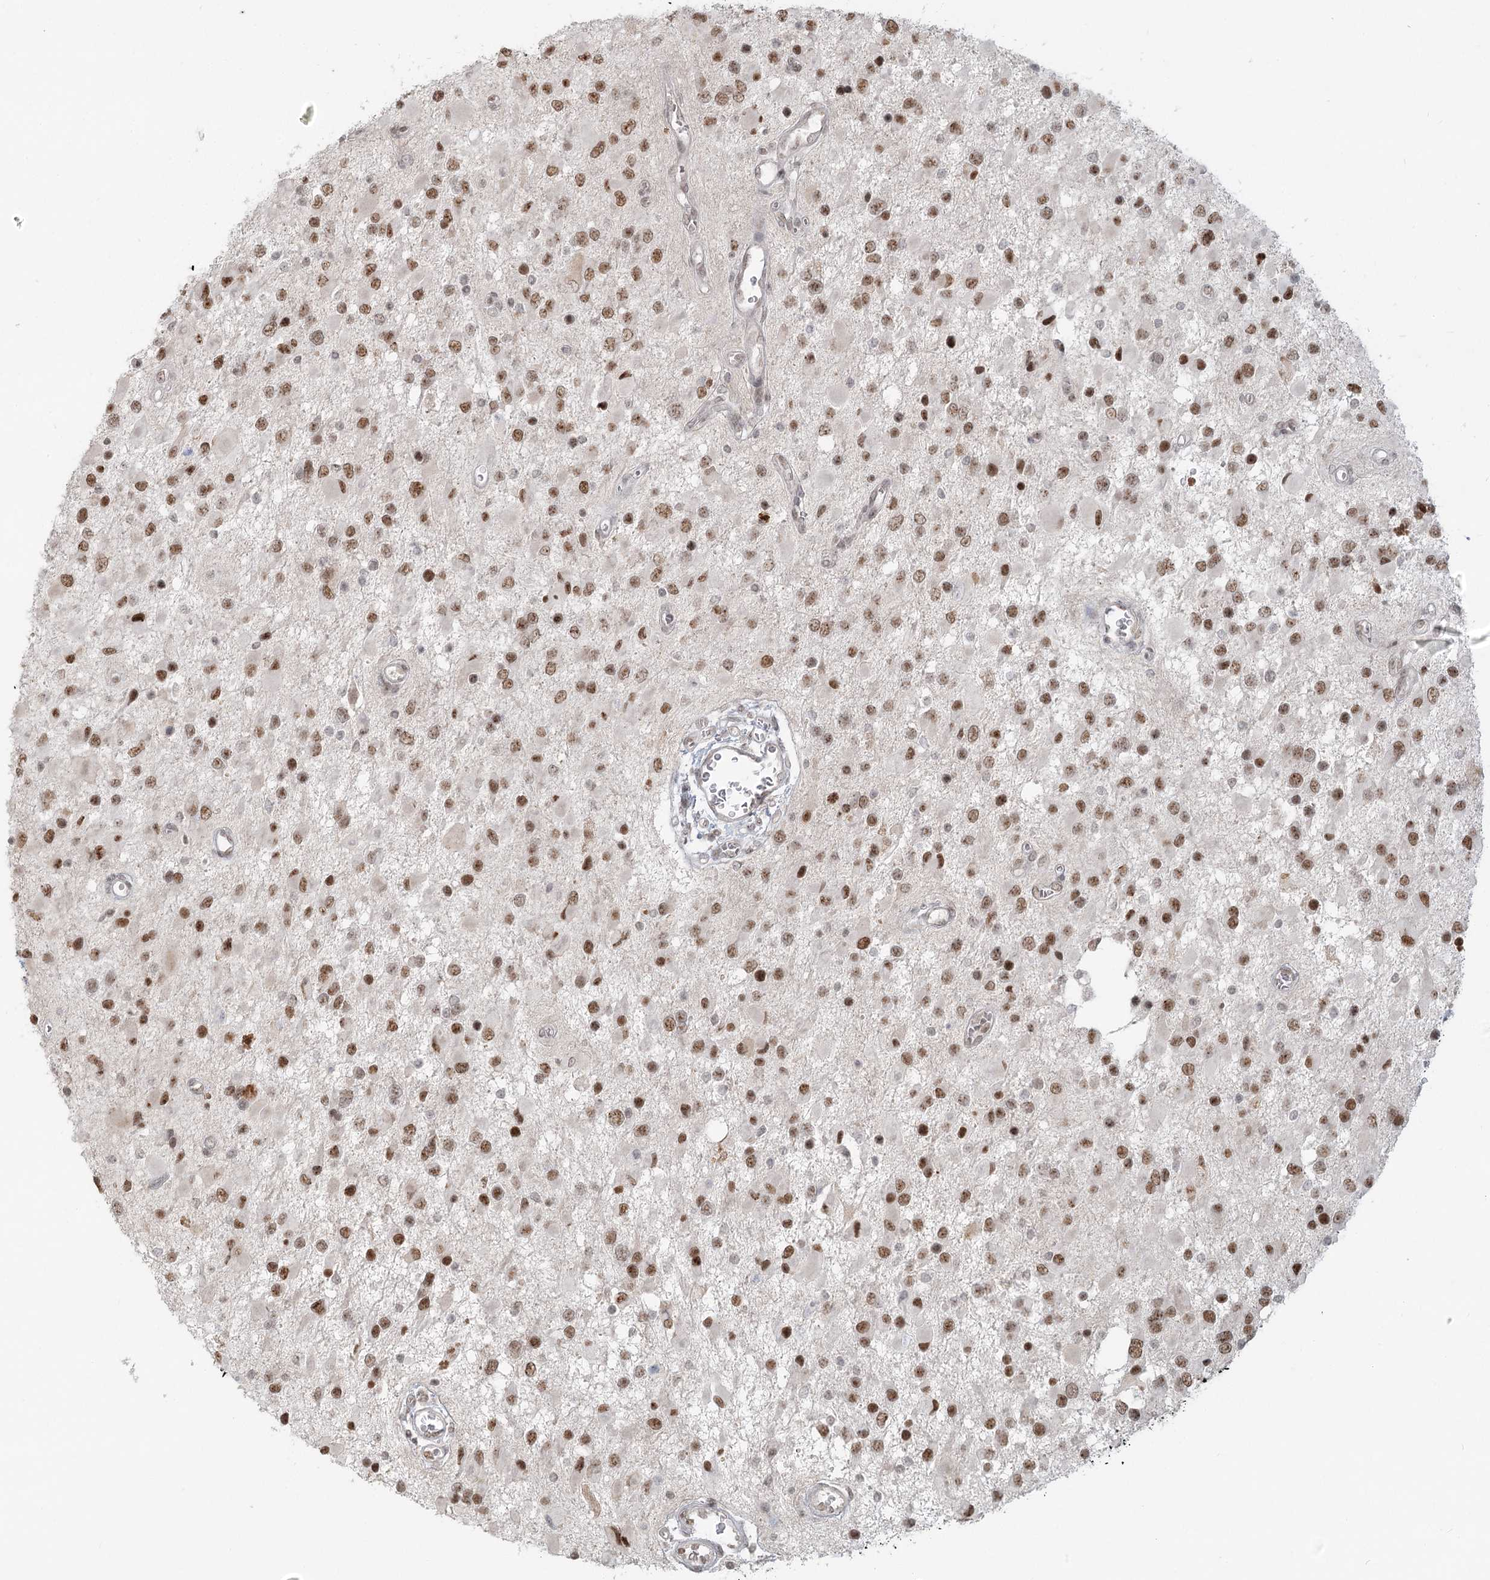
{"staining": {"intensity": "moderate", "quantity": ">75%", "location": "nuclear"}, "tissue": "glioma", "cell_type": "Tumor cells", "image_type": "cancer", "snomed": [{"axis": "morphology", "description": "Glioma, malignant, High grade"}, {"axis": "topography", "description": "Brain"}], "caption": "Immunohistochemical staining of human malignant high-grade glioma displays medium levels of moderate nuclear protein staining in approximately >75% of tumor cells. (DAB (3,3'-diaminobenzidine) = brown stain, brightfield microscopy at high magnification).", "gene": "R3HCC1L", "patient": {"sex": "male", "age": 53}}